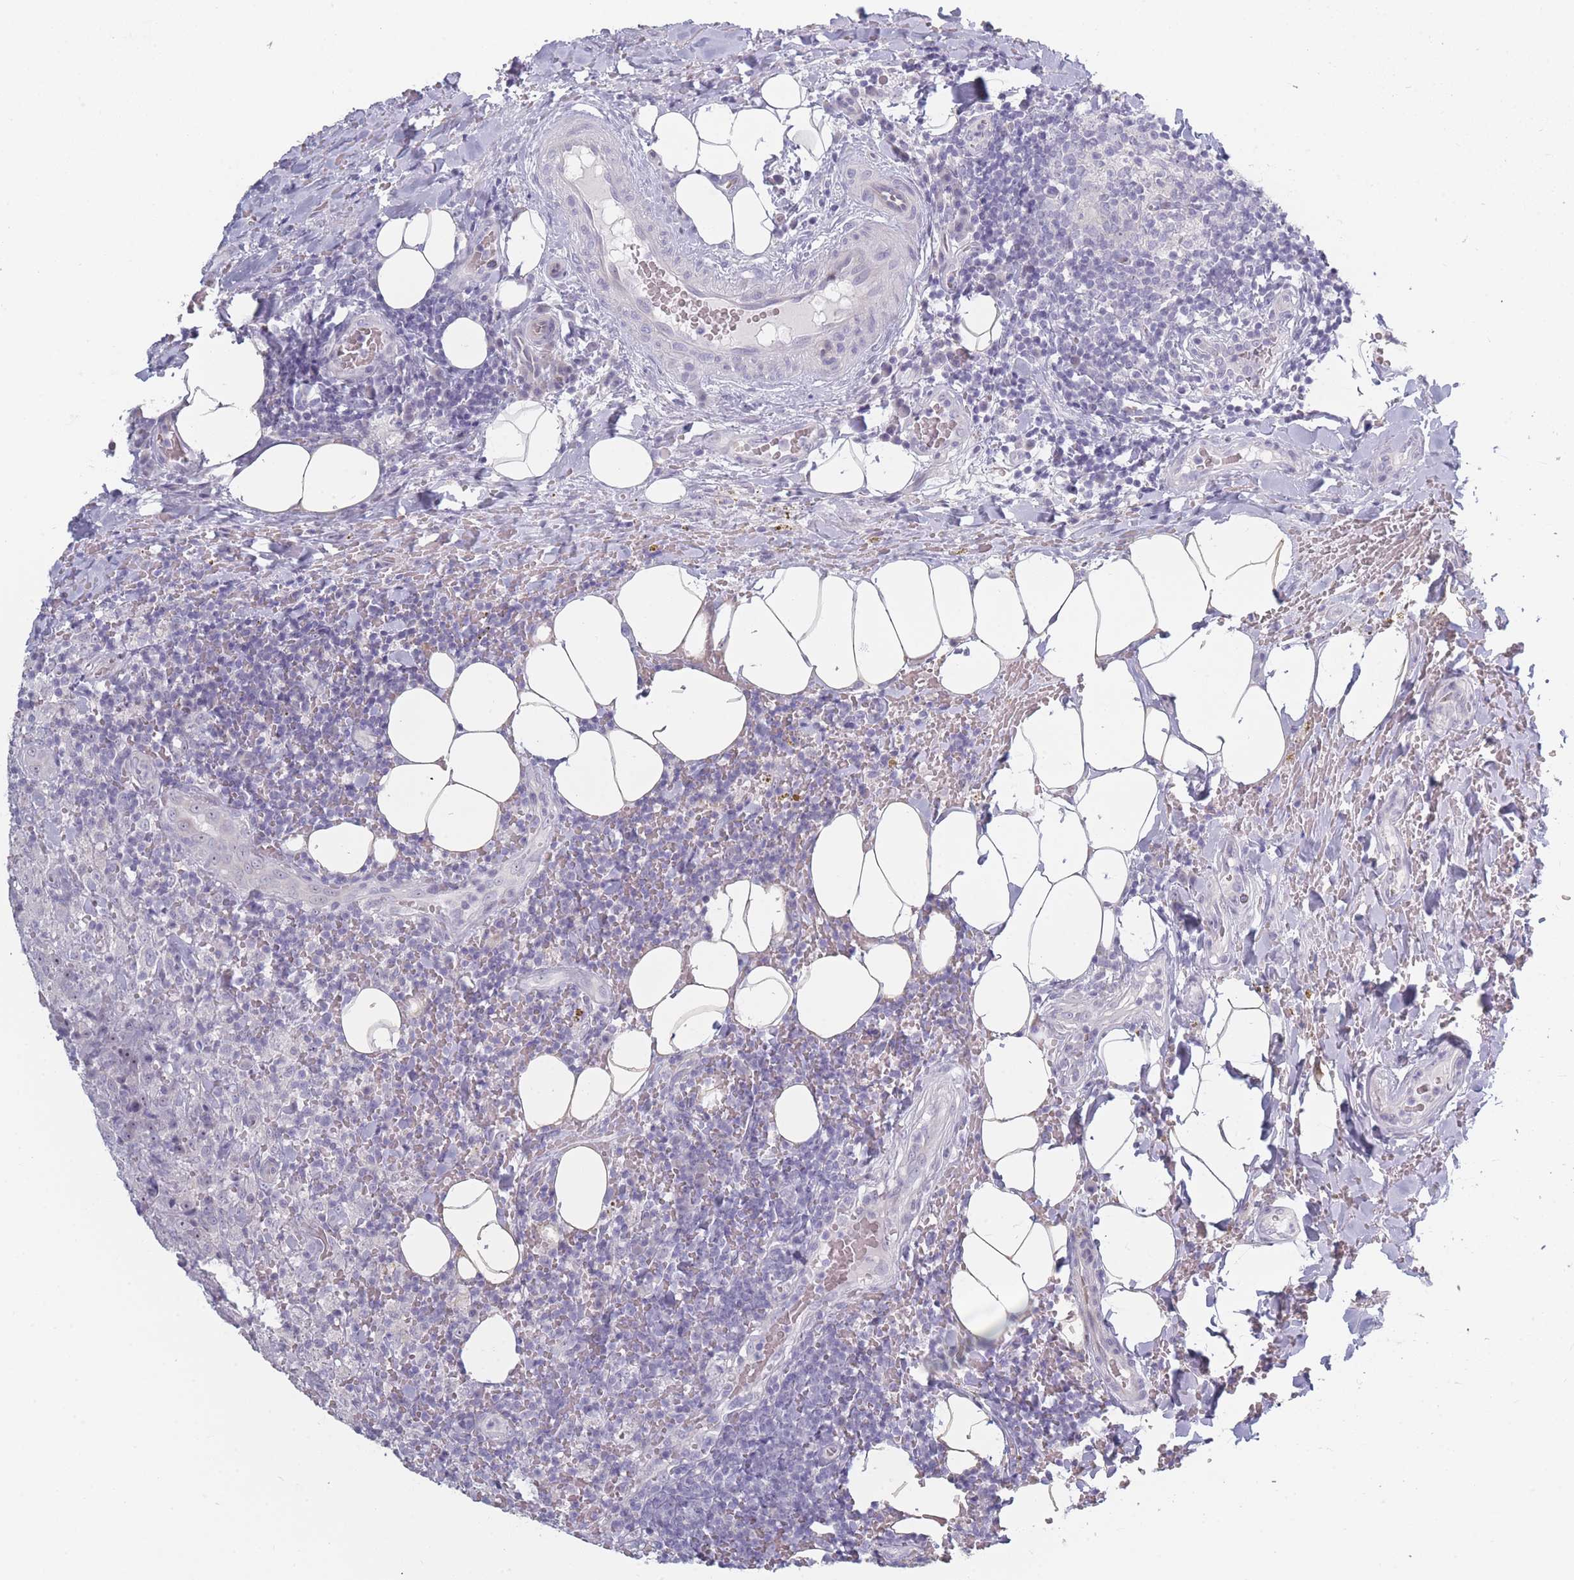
{"staining": {"intensity": "negative", "quantity": "none", "location": "none"}, "tissue": "thyroid cancer", "cell_type": "Tumor cells", "image_type": "cancer", "snomed": [{"axis": "morphology", "description": "Papillary adenocarcinoma, NOS"}, {"axis": "topography", "description": "Thyroid gland"}], "caption": "DAB (3,3'-diaminobenzidine) immunohistochemical staining of human thyroid papillary adenocarcinoma demonstrates no significant positivity in tumor cells.", "gene": "ROS1", "patient": {"sex": "male", "age": 61}}